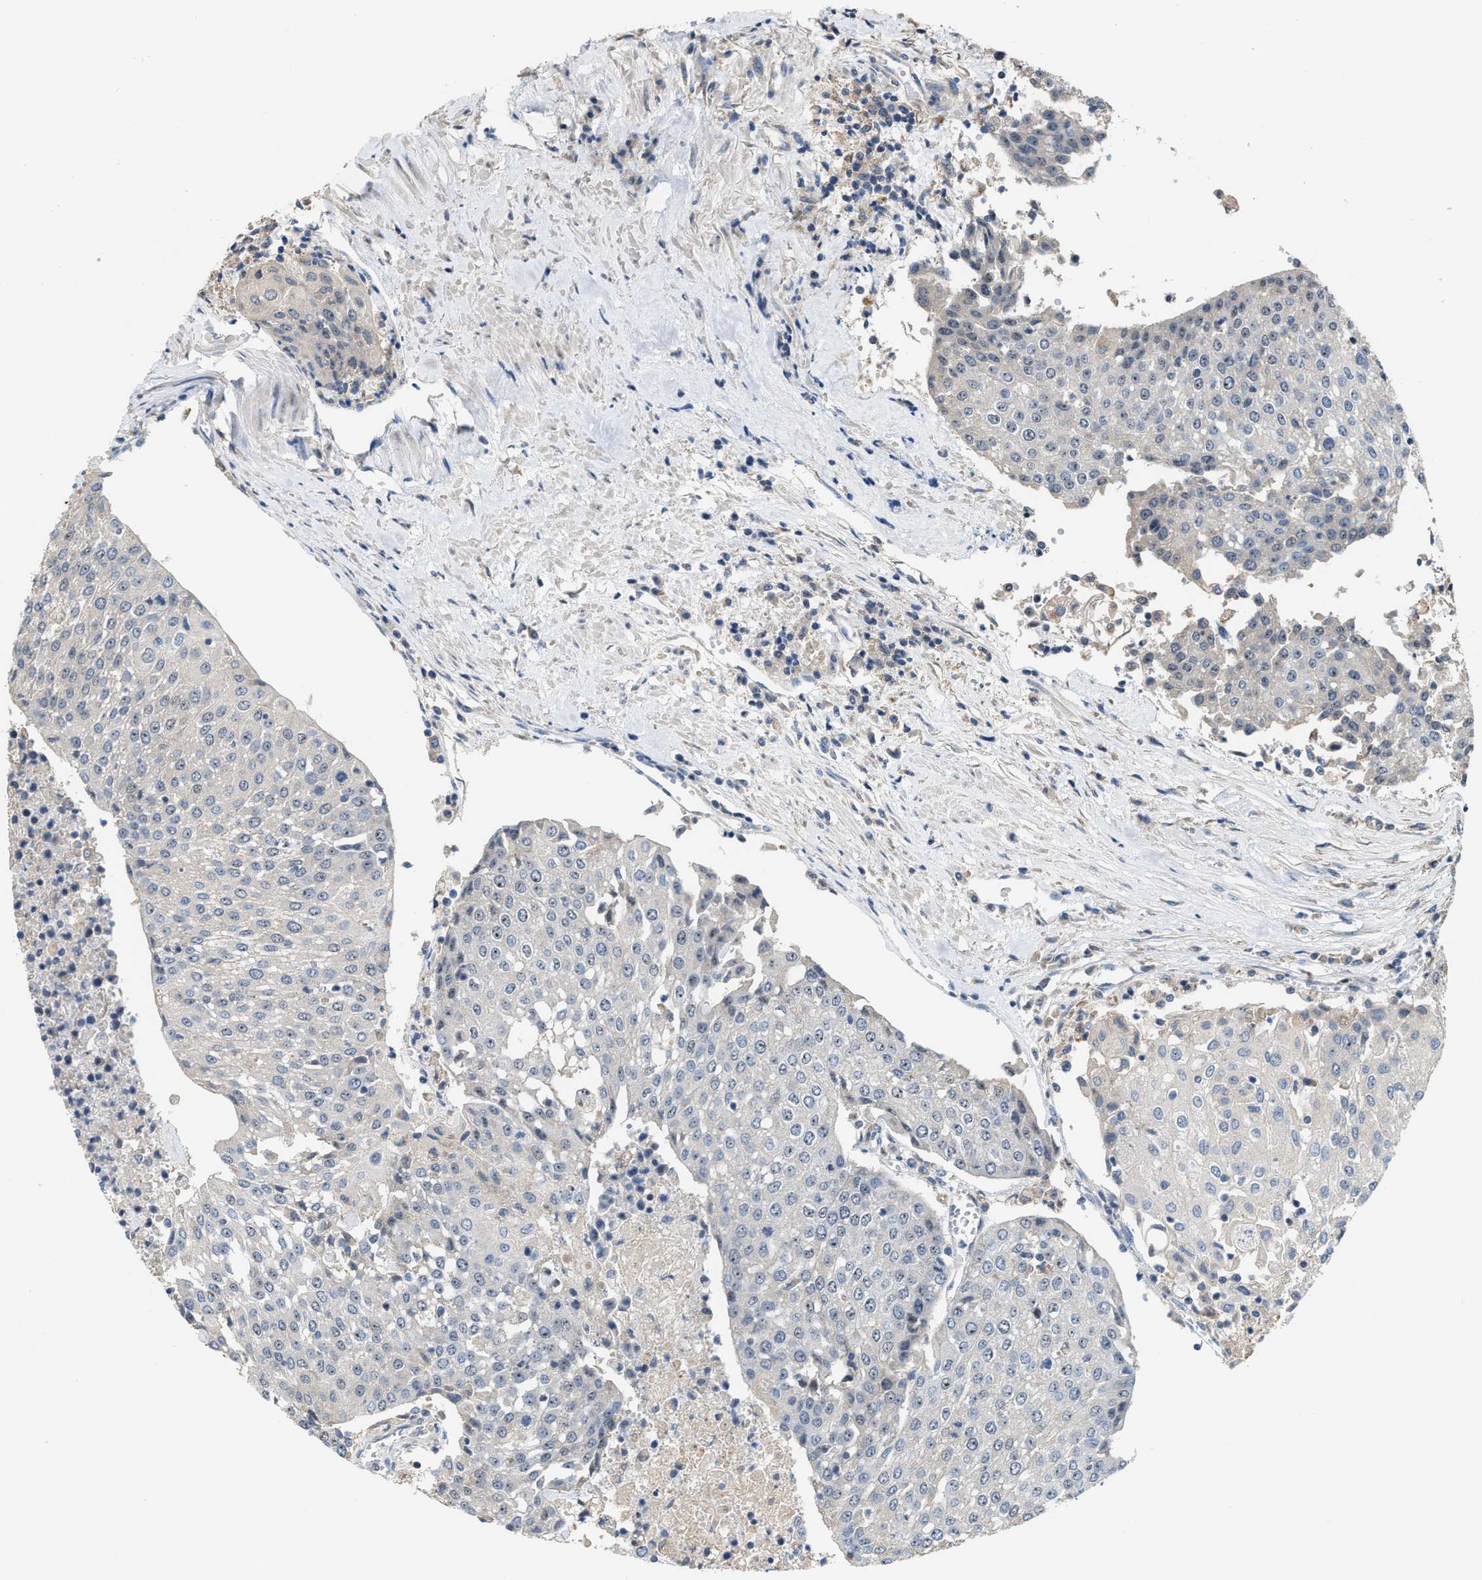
{"staining": {"intensity": "negative", "quantity": "none", "location": "none"}, "tissue": "urothelial cancer", "cell_type": "Tumor cells", "image_type": "cancer", "snomed": [{"axis": "morphology", "description": "Urothelial carcinoma, High grade"}, {"axis": "topography", "description": "Urinary bladder"}], "caption": "There is no significant staining in tumor cells of urothelial carcinoma (high-grade).", "gene": "ZNF783", "patient": {"sex": "female", "age": 85}}